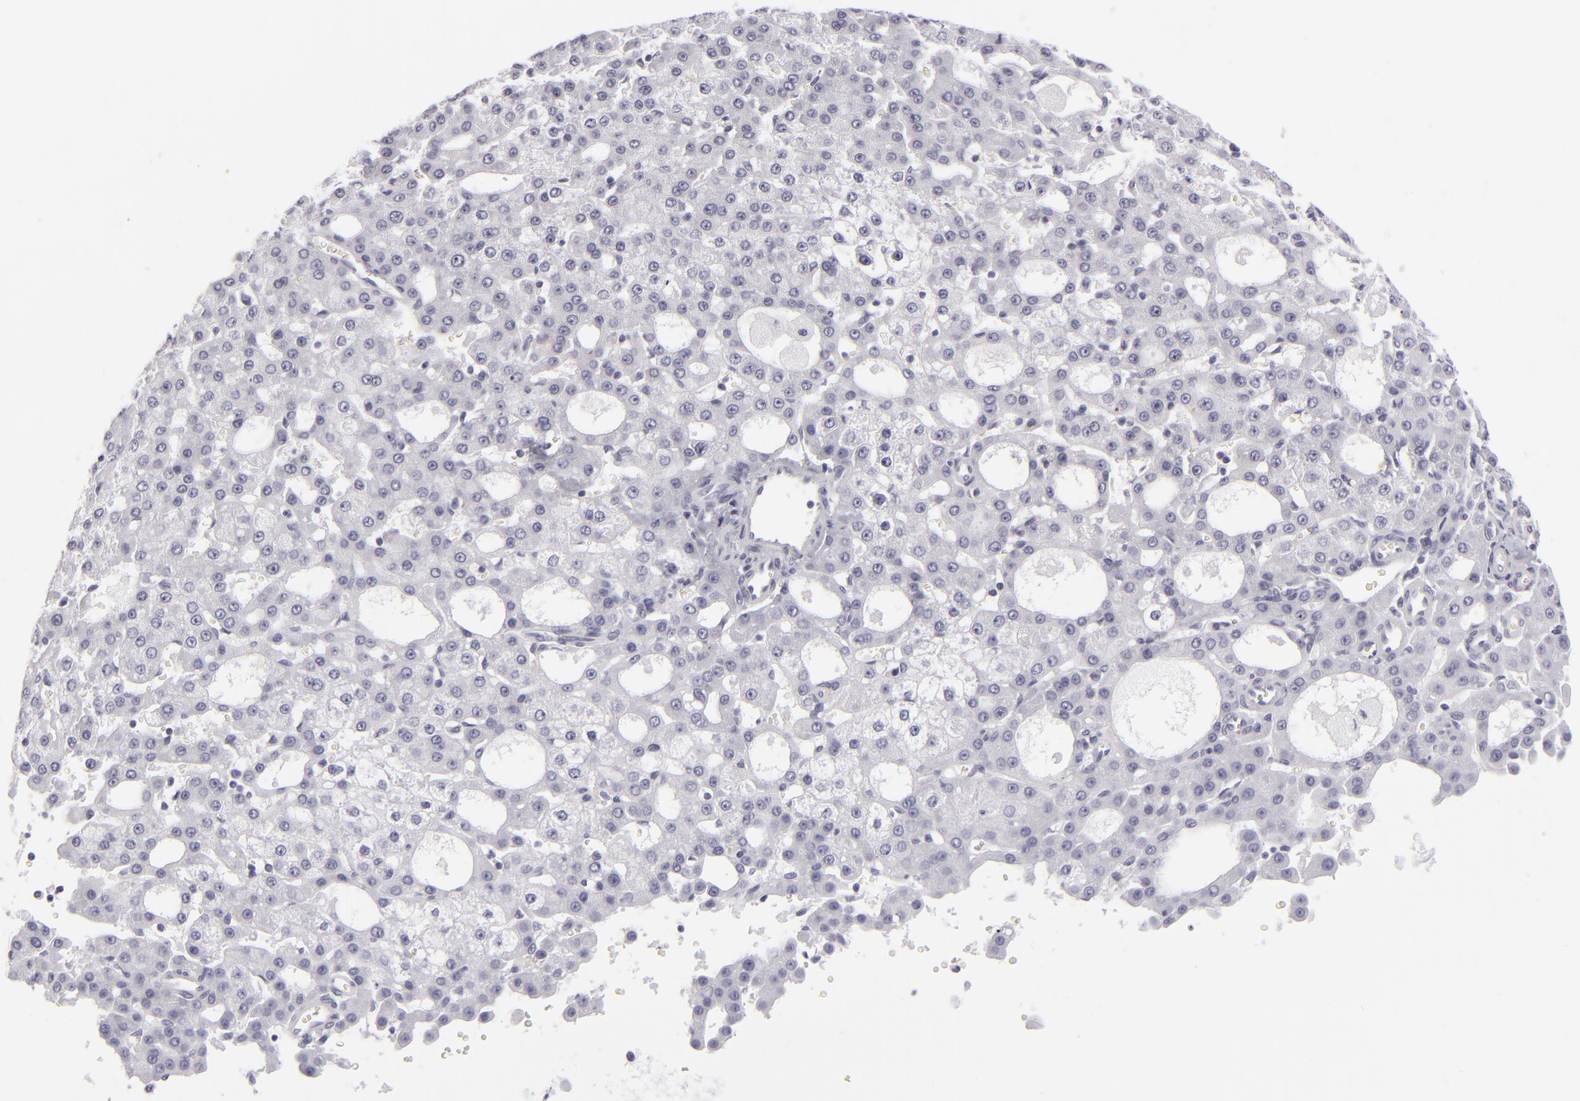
{"staining": {"intensity": "negative", "quantity": "none", "location": "none"}, "tissue": "liver cancer", "cell_type": "Tumor cells", "image_type": "cancer", "snomed": [{"axis": "morphology", "description": "Carcinoma, Hepatocellular, NOS"}, {"axis": "topography", "description": "Liver"}], "caption": "Immunohistochemistry (IHC) of liver hepatocellular carcinoma exhibits no positivity in tumor cells. The staining was performed using DAB (3,3'-diaminobenzidine) to visualize the protein expression in brown, while the nuclei were stained in blue with hematoxylin (Magnification: 20x).", "gene": "KRT1", "patient": {"sex": "male", "age": 47}}